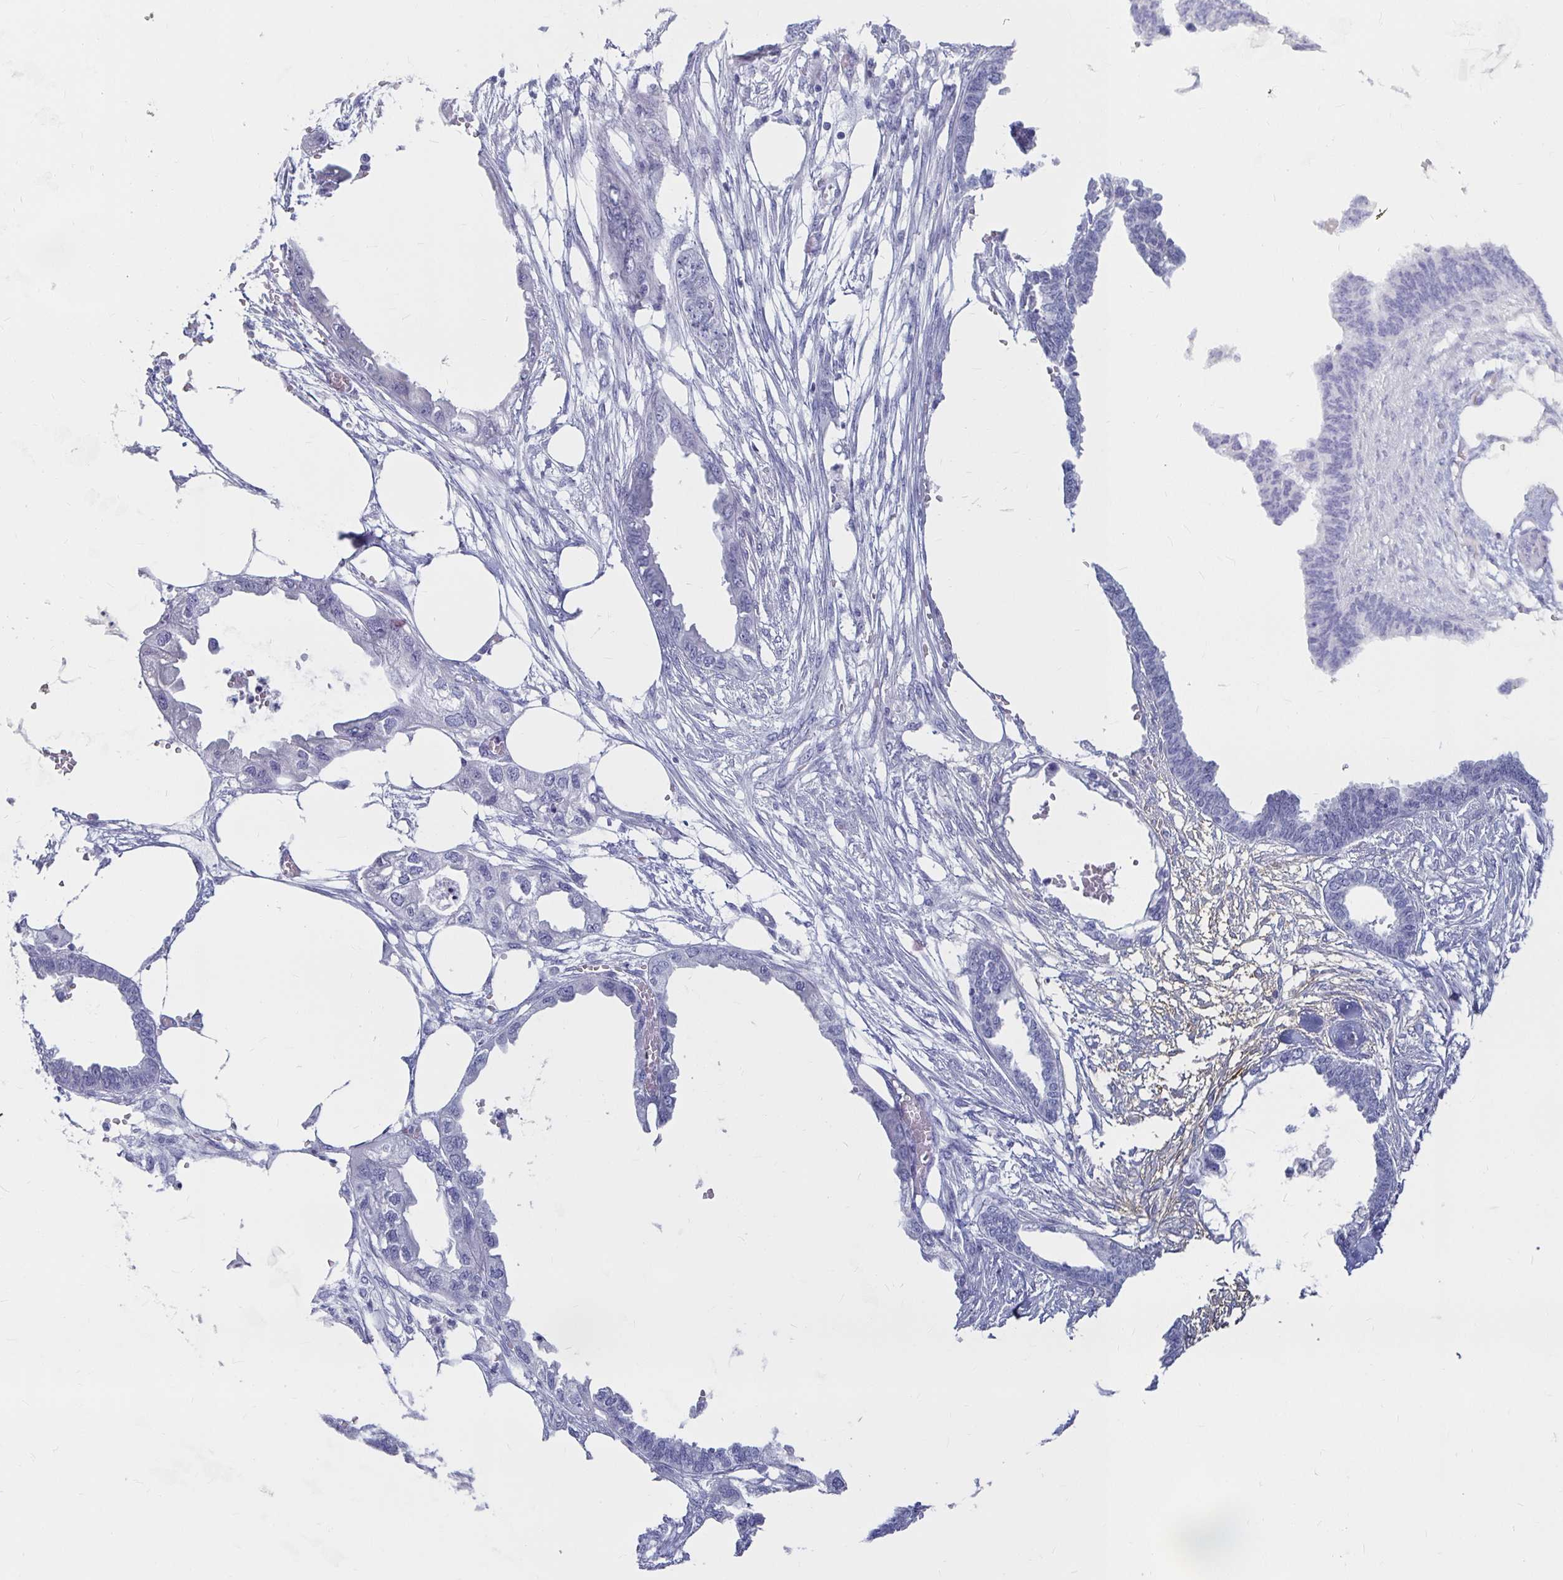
{"staining": {"intensity": "negative", "quantity": "none", "location": "none"}, "tissue": "endometrial cancer", "cell_type": "Tumor cells", "image_type": "cancer", "snomed": [{"axis": "morphology", "description": "Adenocarcinoma, NOS"}, {"axis": "morphology", "description": "Adenocarcinoma, metastatic, NOS"}, {"axis": "topography", "description": "Adipose tissue"}, {"axis": "topography", "description": "Endometrium"}], "caption": "Immunohistochemistry of endometrial cancer demonstrates no positivity in tumor cells.", "gene": "CA9", "patient": {"sex": "female", "age": 67}}